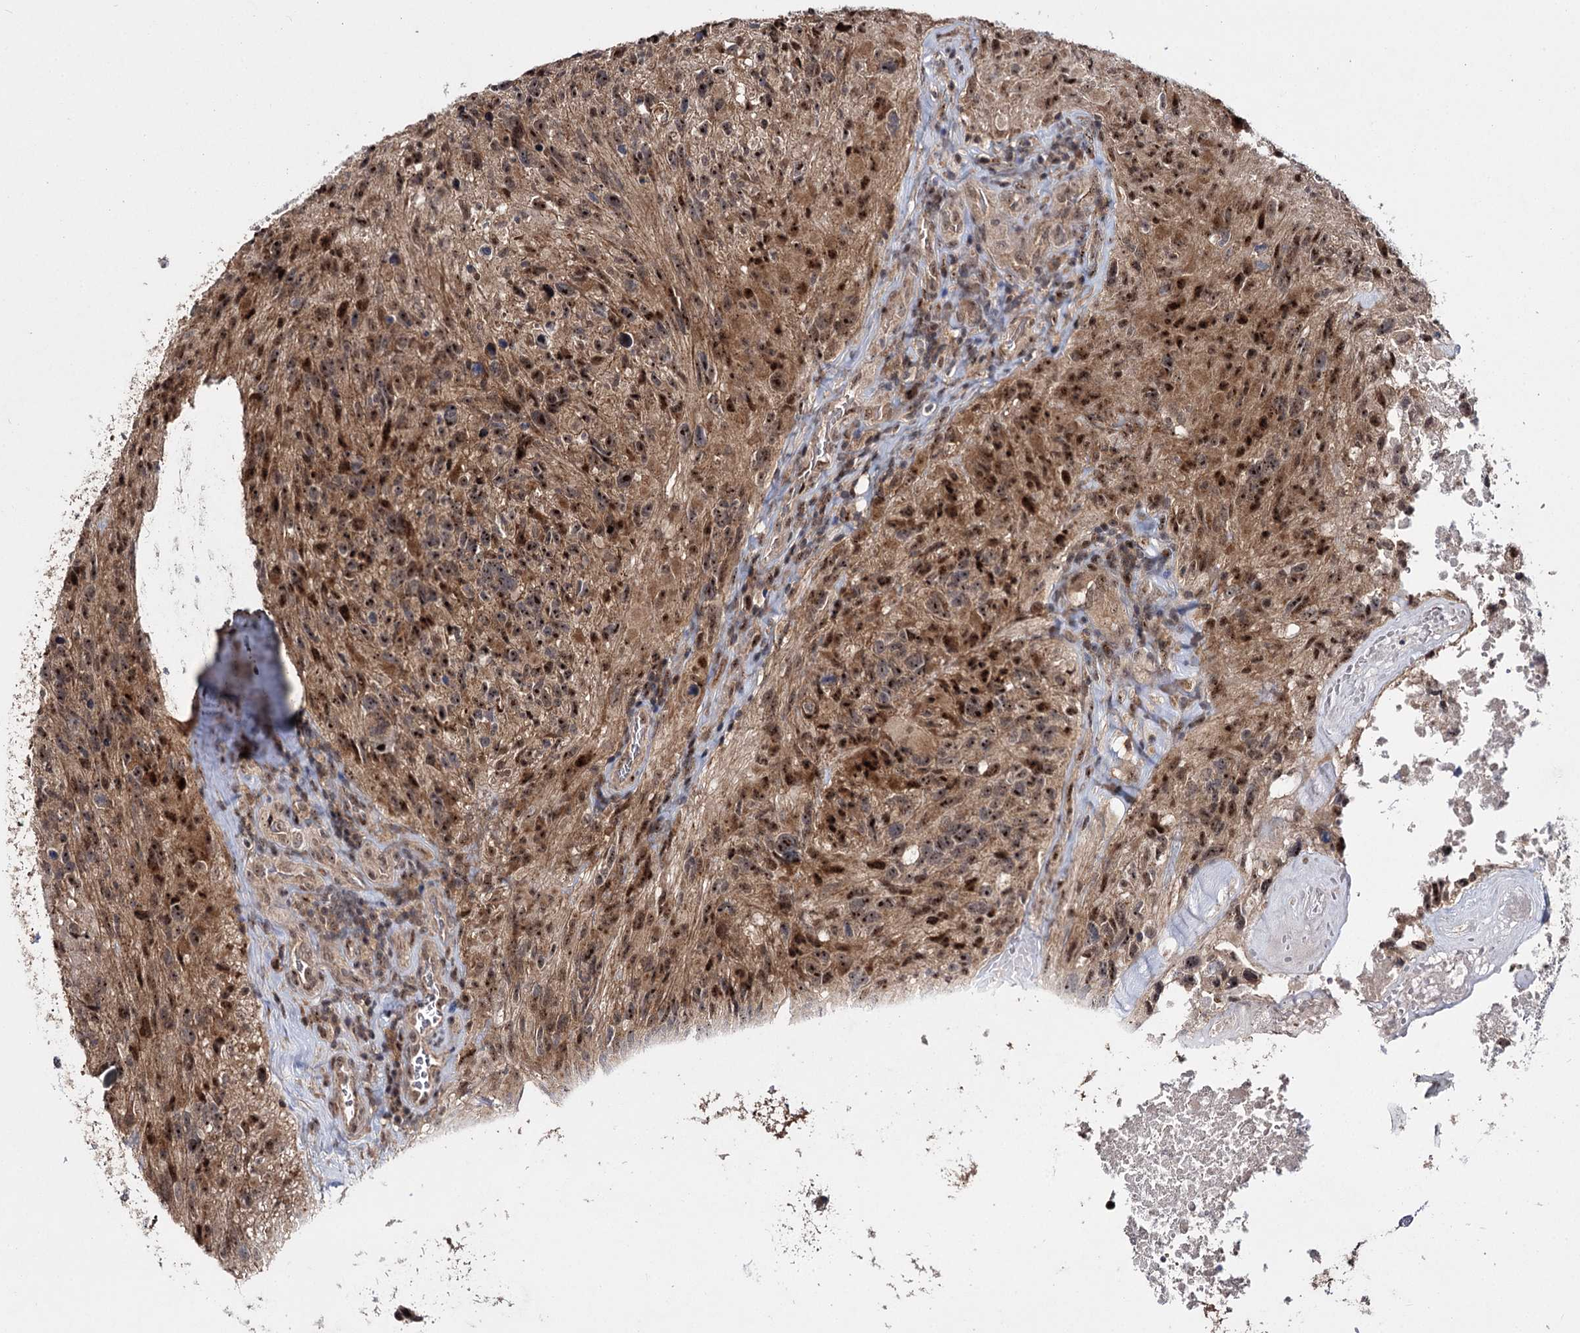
{"staining": {"intensity": "strong", "quantity": ">75%", "location": "cytoplasmic/membranous,nuclear"}, "tissue": "glioma", "cell_type": "Tumor cells", "image_type": "cancer", "snomed": [{"axis": "morphology", "description": "Glioma, malignant, High grade"}, {"axis": "topography", "description": "Brain"}], "caption": "Human malignant high-grade glioma stained for a protein (brown) exhibits strong cytoplasmic/membranous and nuclear positive positivity in about >75% of tumor cells.", "gene": "MKNK2", "patient": {"sex": "male", "age": 76}}